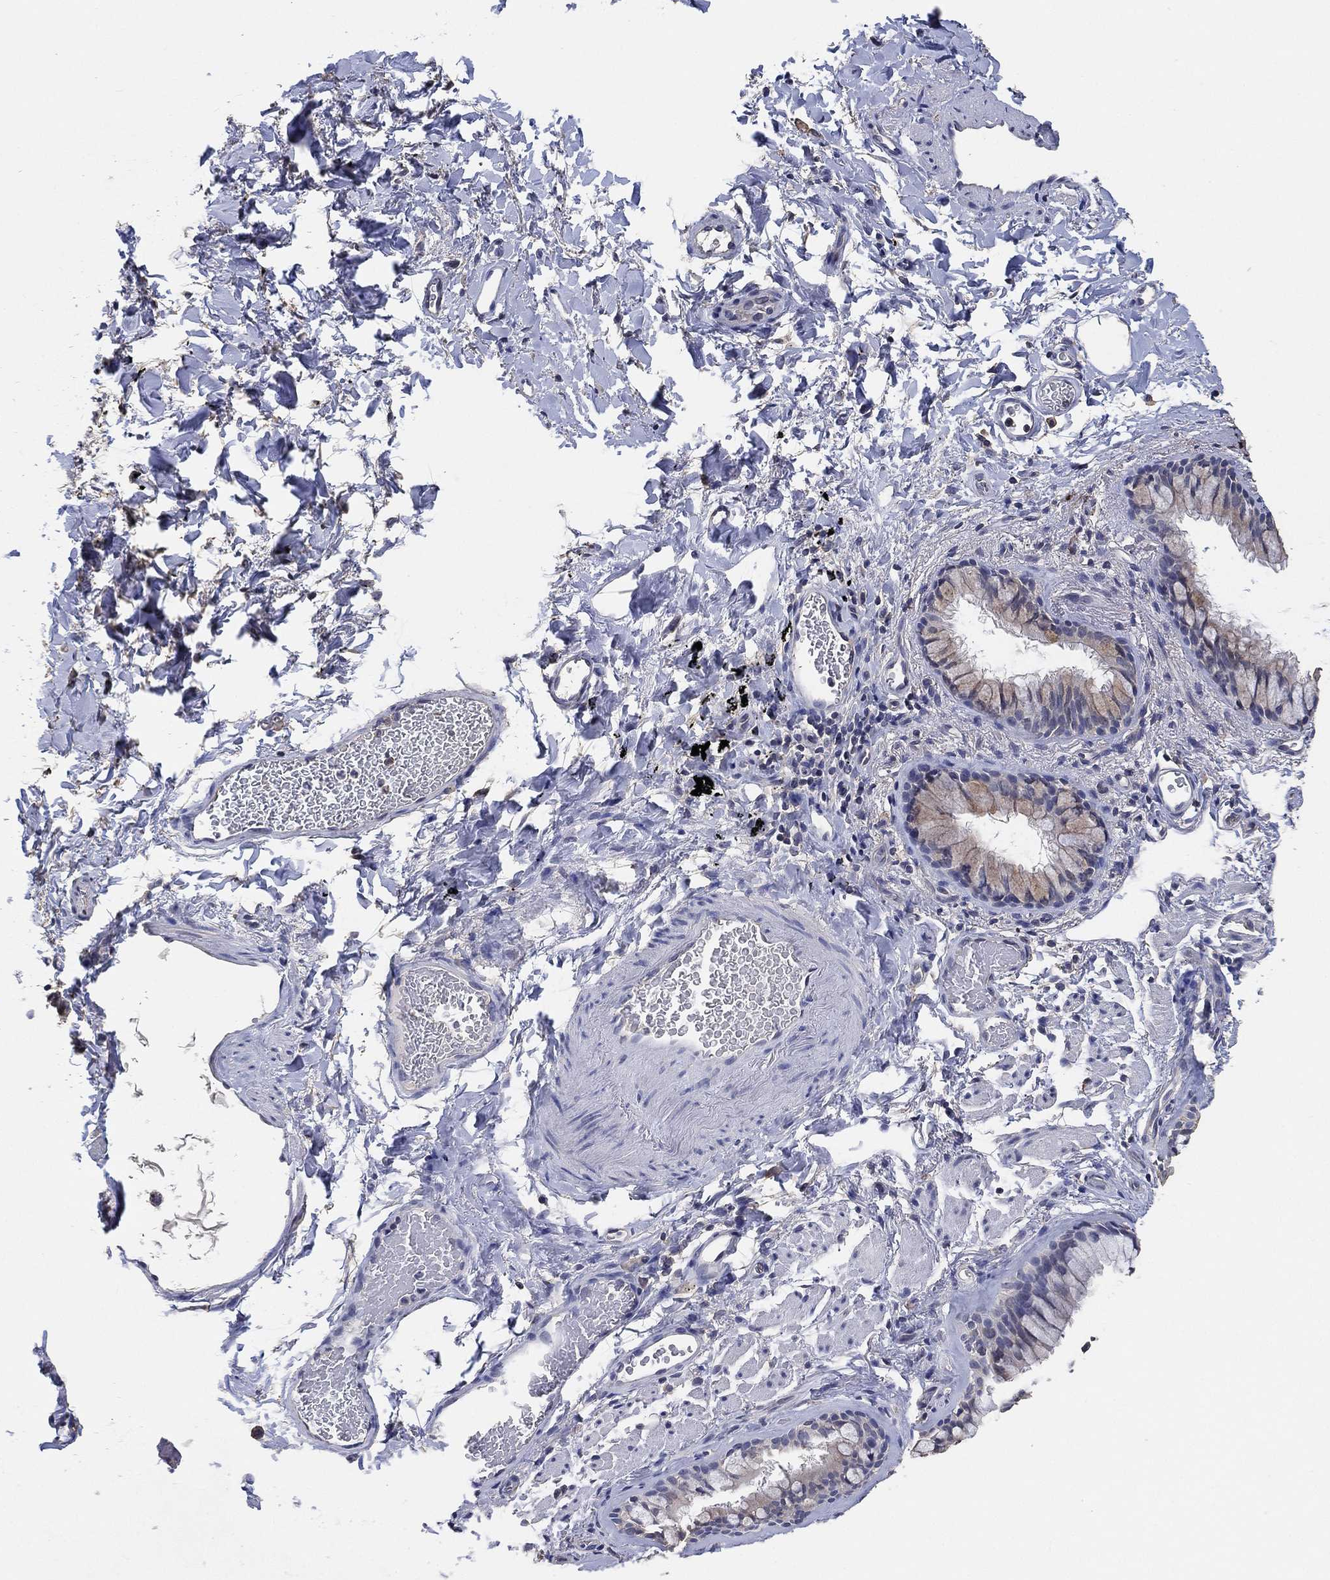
{"staining": {"intensity": "negative", "quantity": "none", "location": "none"}, "tissue": "soft tissue", "cell_type": "Fibroblasts", "image_type": "normal", "snomed": [{"axis": "morphology", "description": "Normal tissue, NOS"}, {"axis": "morphology", "description": "Adenocarcinoma, NOS"}, {"axis": "topography", "description": "Cartilage tissue"}, {"axis": "topography", "description": "Lung"}], "caption": "IHC micrograph of benign soft tissue: soft tissue stained with DAB reveals no significant protein staining in fibroblasts.", "gene": "KLK5", "patient": {"sex": "male", "age": 59}}